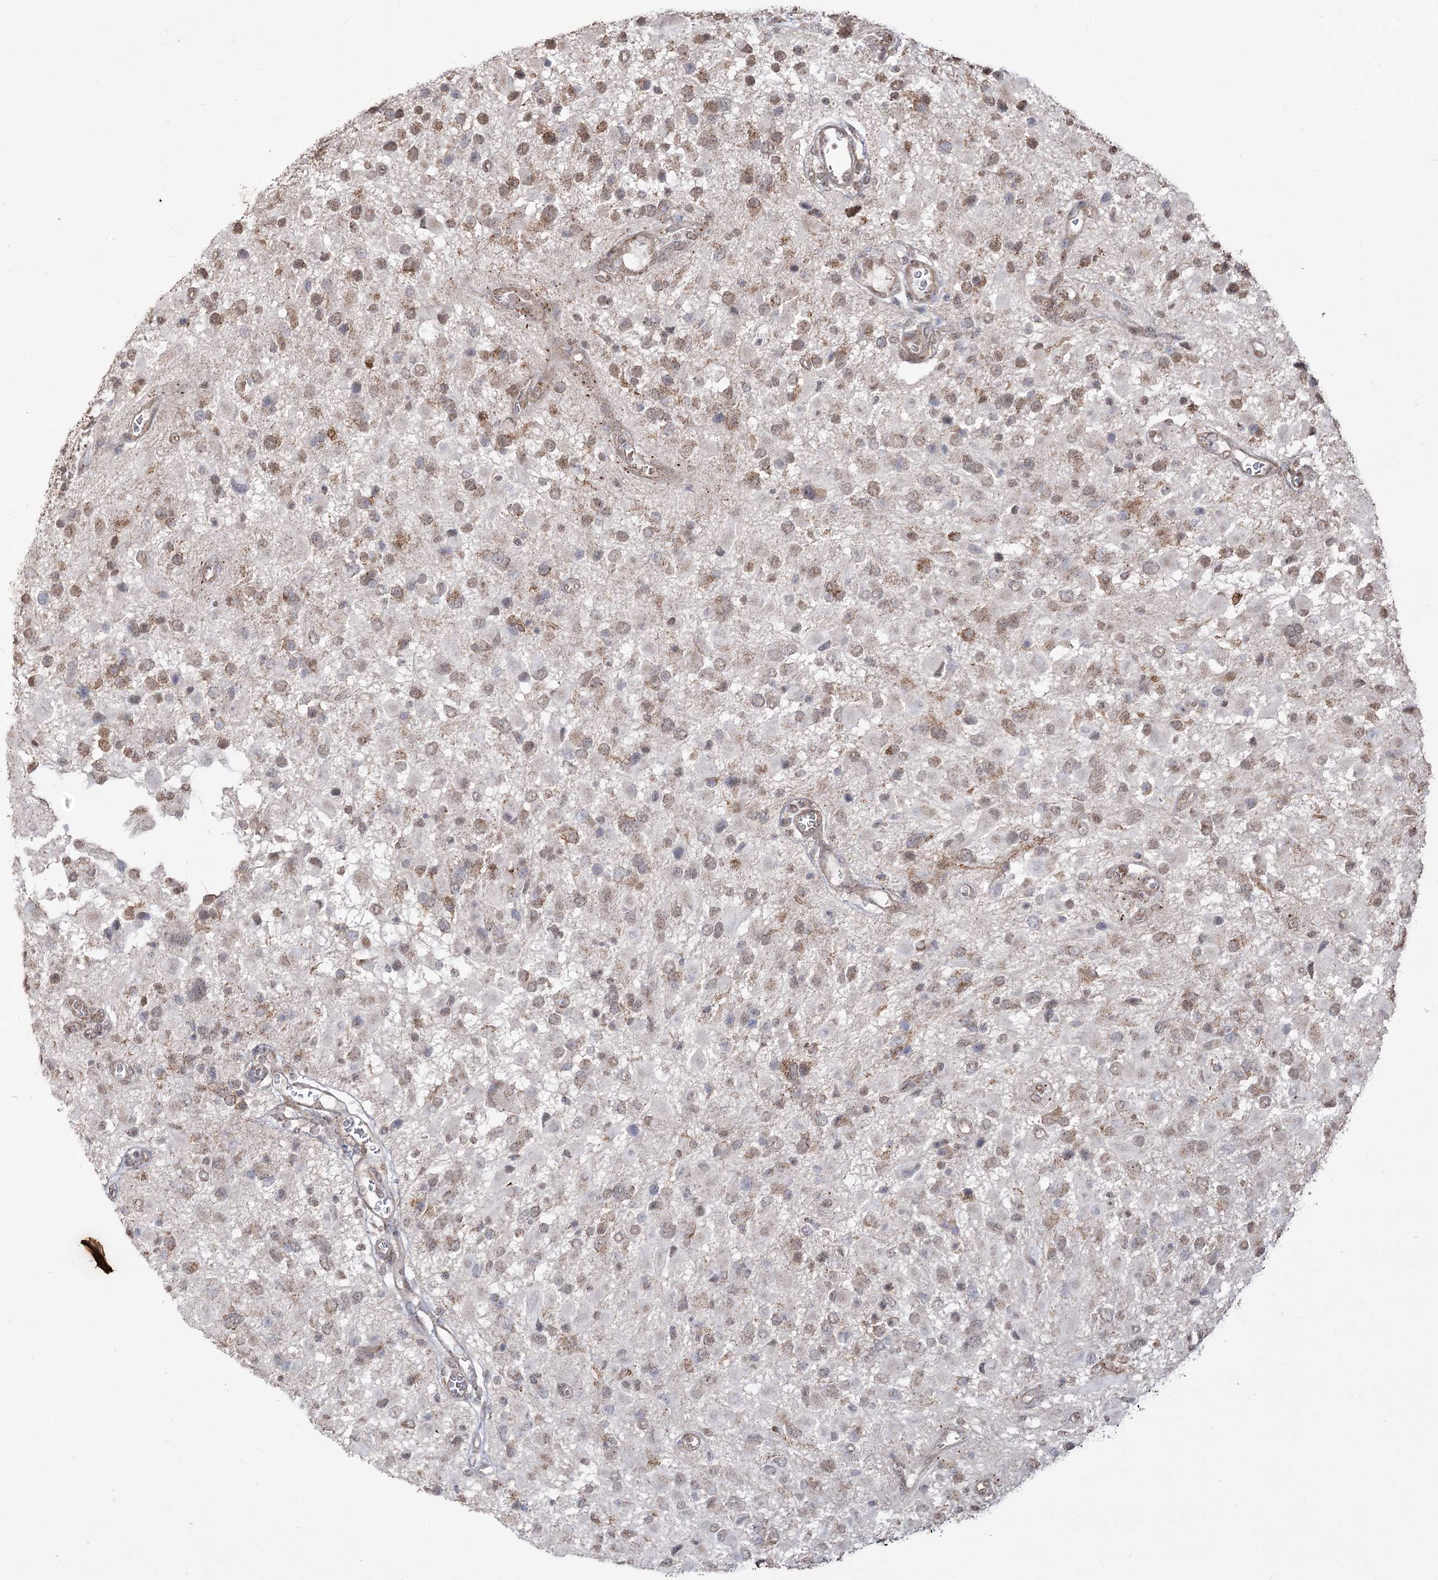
{"staining": {"intensity": "weak", "quantity": ">75%", "location": "cytoplasmic/membranous"}, "tissue": "glioma", "cell_type": "Tumor cells", "image_type": "cancer", "snomed": [{"axis": "morphology", "description": "Glioma, malignant, High grade"}, {"axis": "topography", "description": "Brain"}], "caption": "This is a histology image of immunohistochemistry (IHC) staining of malignant glioma (high-grade), which shows weak staining in the cytoplasmic/membranous of tumor cells.", "gene": "ZSCAN23", "patient": {"sex": "male", "age": 53}}